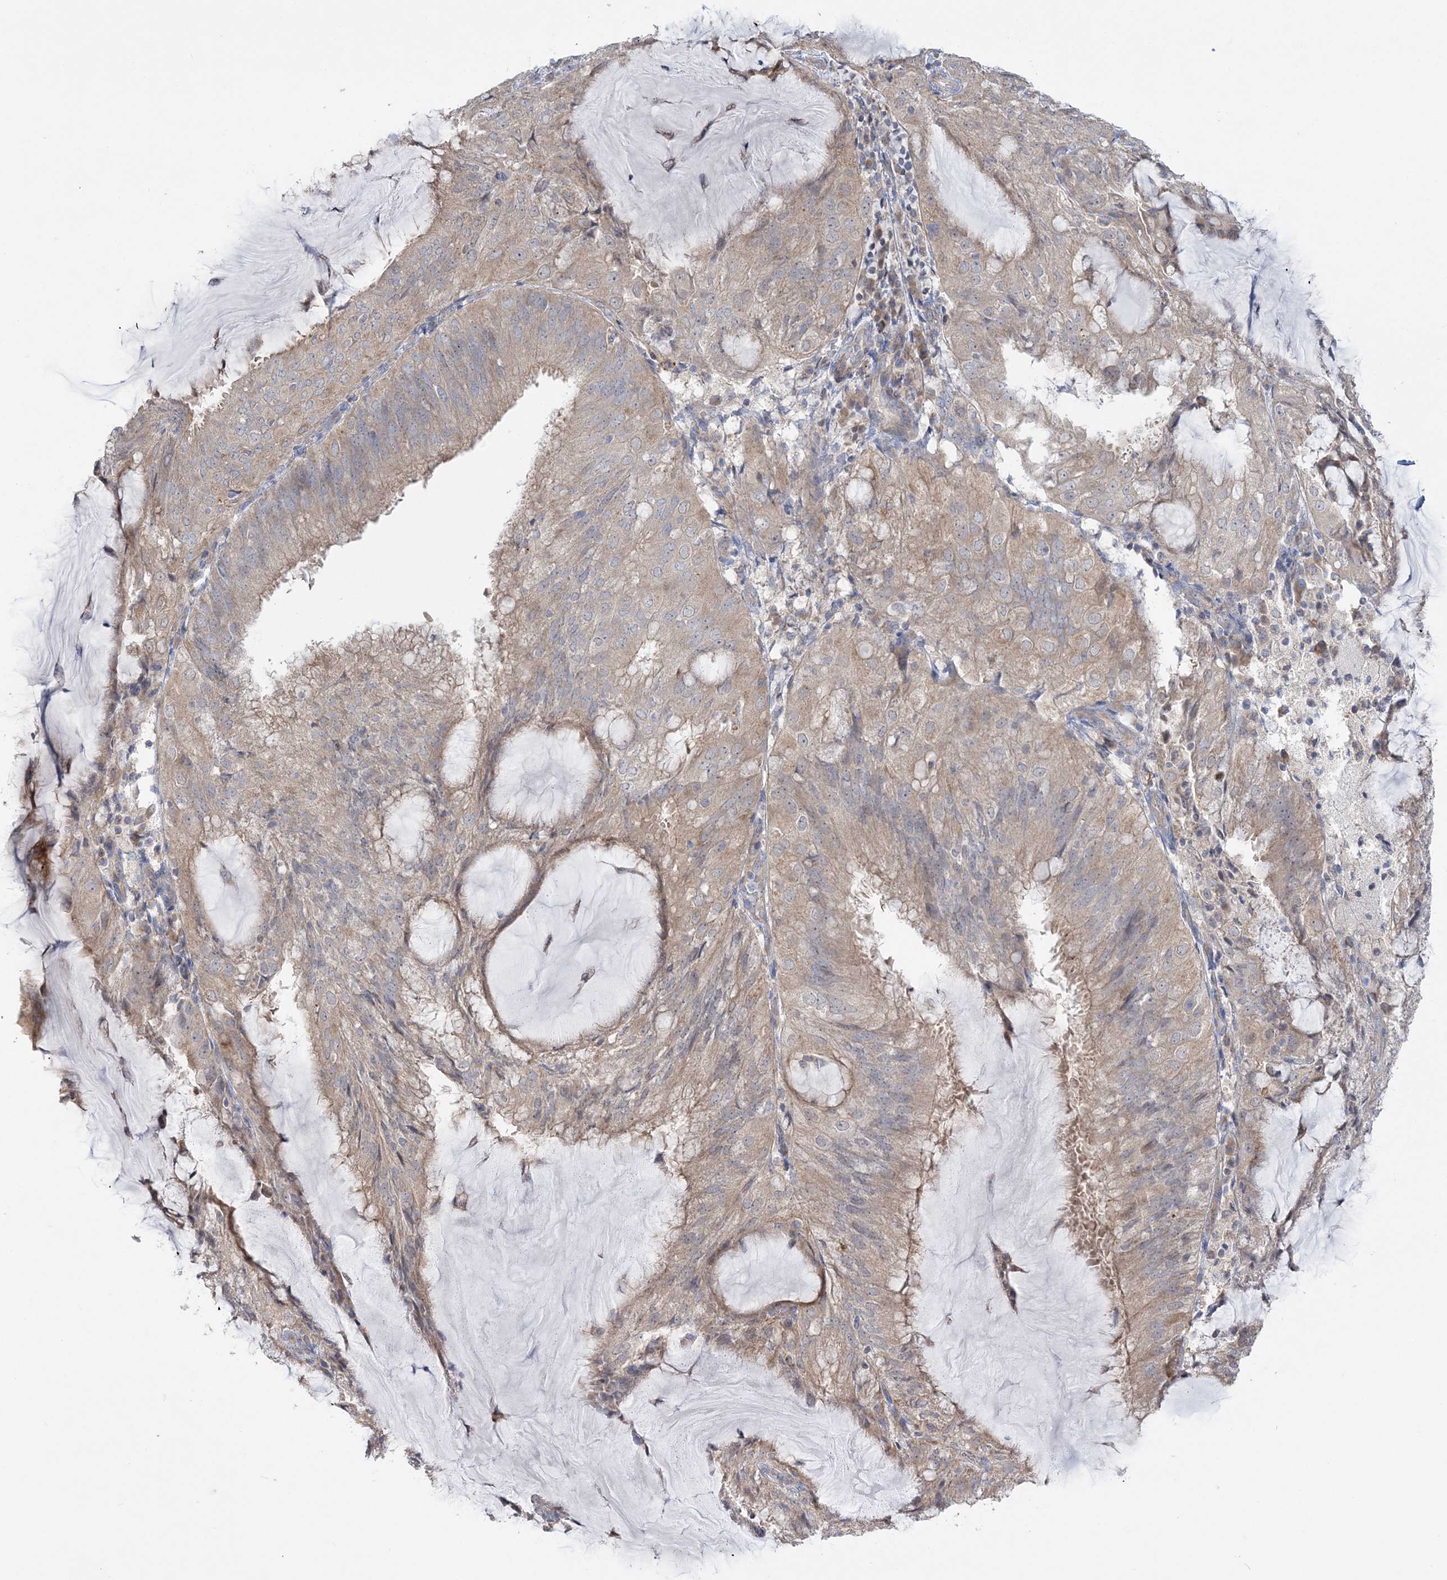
{"staining": {"intensity": "weak", "quantity": "25%-75%", "location": "cytoplasmic/membranous"}, "tissue": "endometrial cancer", "cell_type": "Tumor cells", "image_type": "cancer", "snomed": [{"axis": "morphology", "description": "Adenocarcinoma, NOS"}, {"axis": "topography", "description": "Endometrium"}], "caption": "Immunohistochemistry photomicrograph of neoplastic tissue: human endometrial adenocarcinoma stained using immunohistochemistry (IHC) displays low levels of weak protein expression localized specifically in the cytoplasmic/membranous of tumor cells, appearing as a cytoplasmic/membranous brown color.", "gene": "MMADHC", "patient": {"sex": "female", "age": 81}}